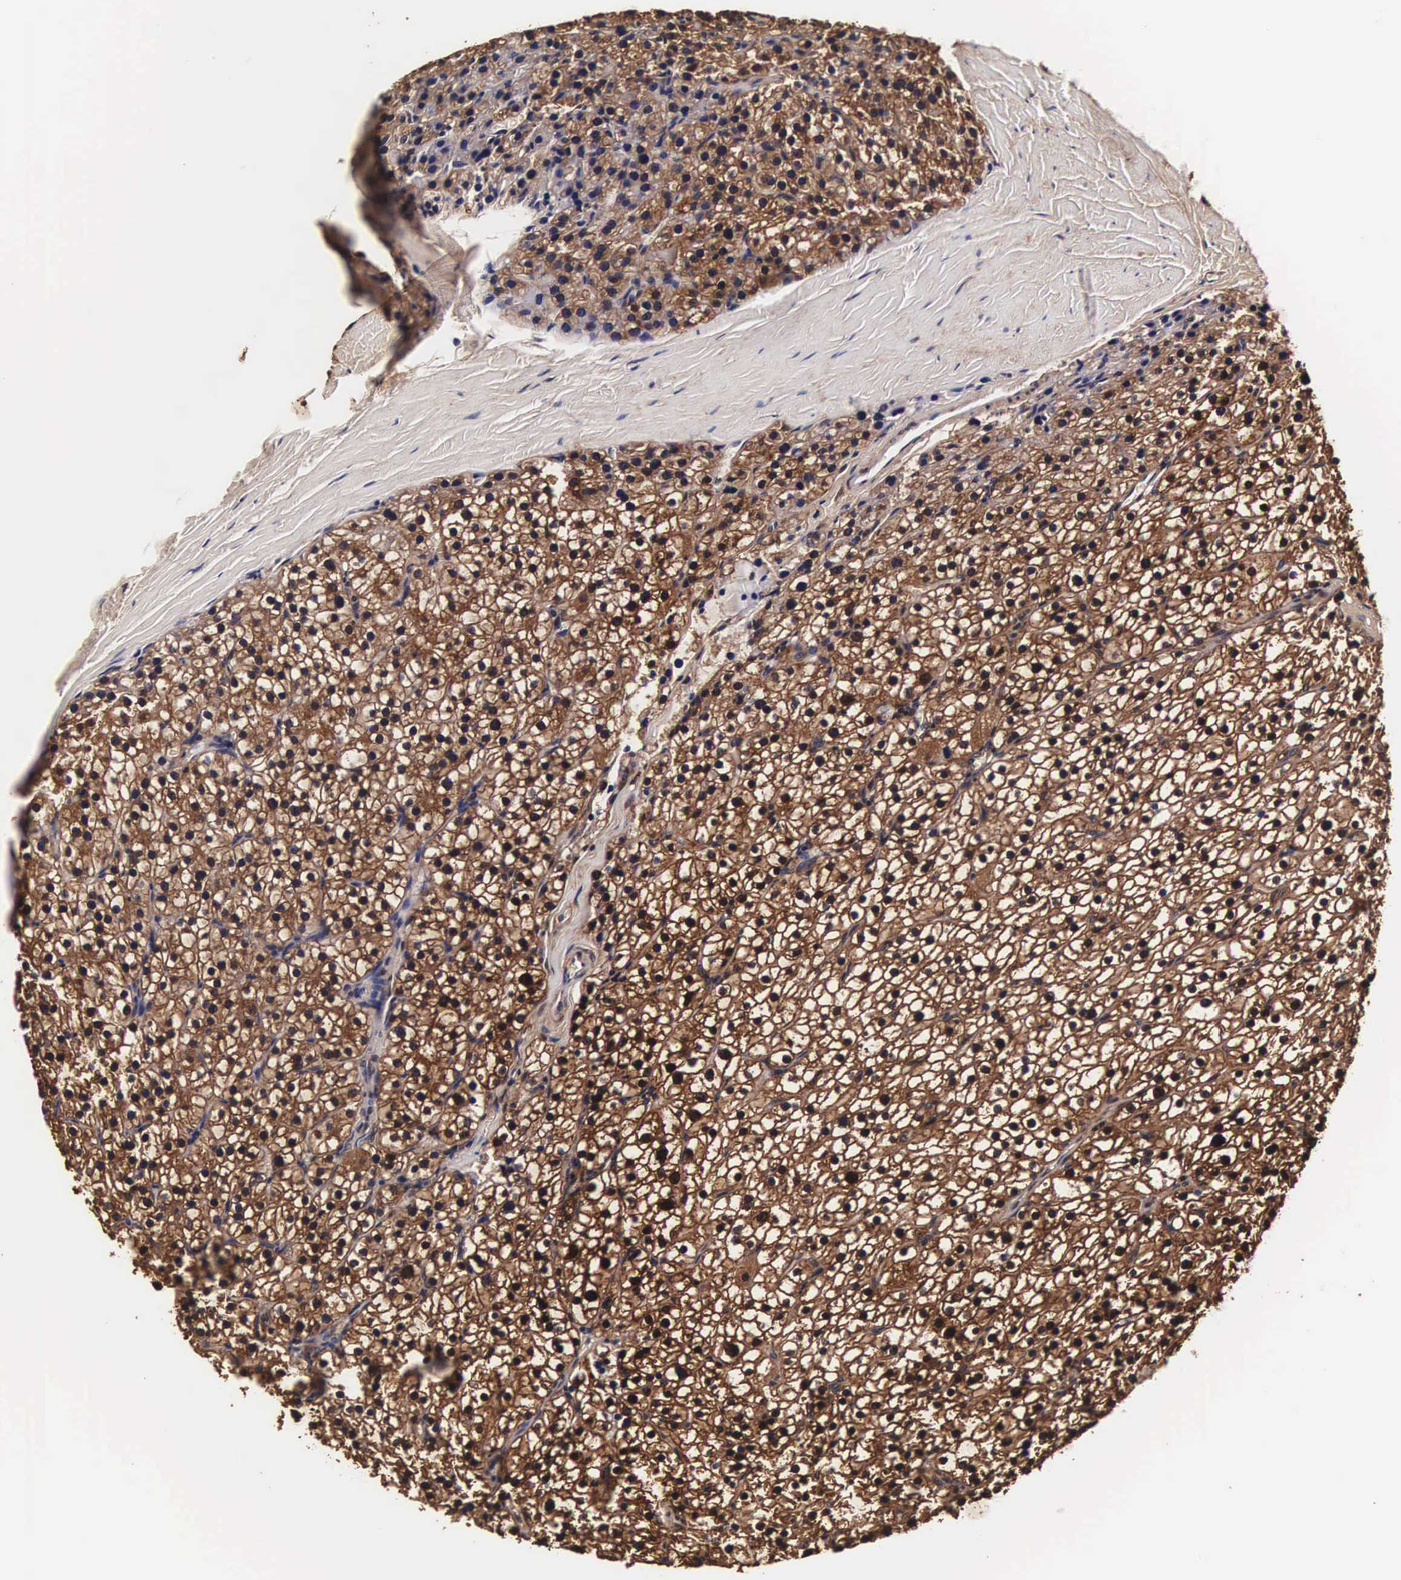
{"staining": {"intensity": "strong", "quantity": ">75%", "location": "cytoplasmic/membranous,nuclear"}, "tissue": "parathyroid gland", "cell_type": "Glandular cells", "image_type": "normal", "snomed": [{"axis": "morphology", "description": "Normal tissue, NOS"}, {"axis": "topography", "description": "Parathyroid gland"}], "caption": "Immunohistochemistry (IHC) histopathology image of benign parathyroid gland: parathyroid gland stained using immunohistochemistry (IHC) demonstrates high levels of strong protein expression localized specifically in the cytoplasmic/membranous,nuclear of glandular cells, appearing as a cytoplasmic/membranous,nuclear brown color.", "gene": "TECPR2", "patient": {"sex": "female", "age": 54}}